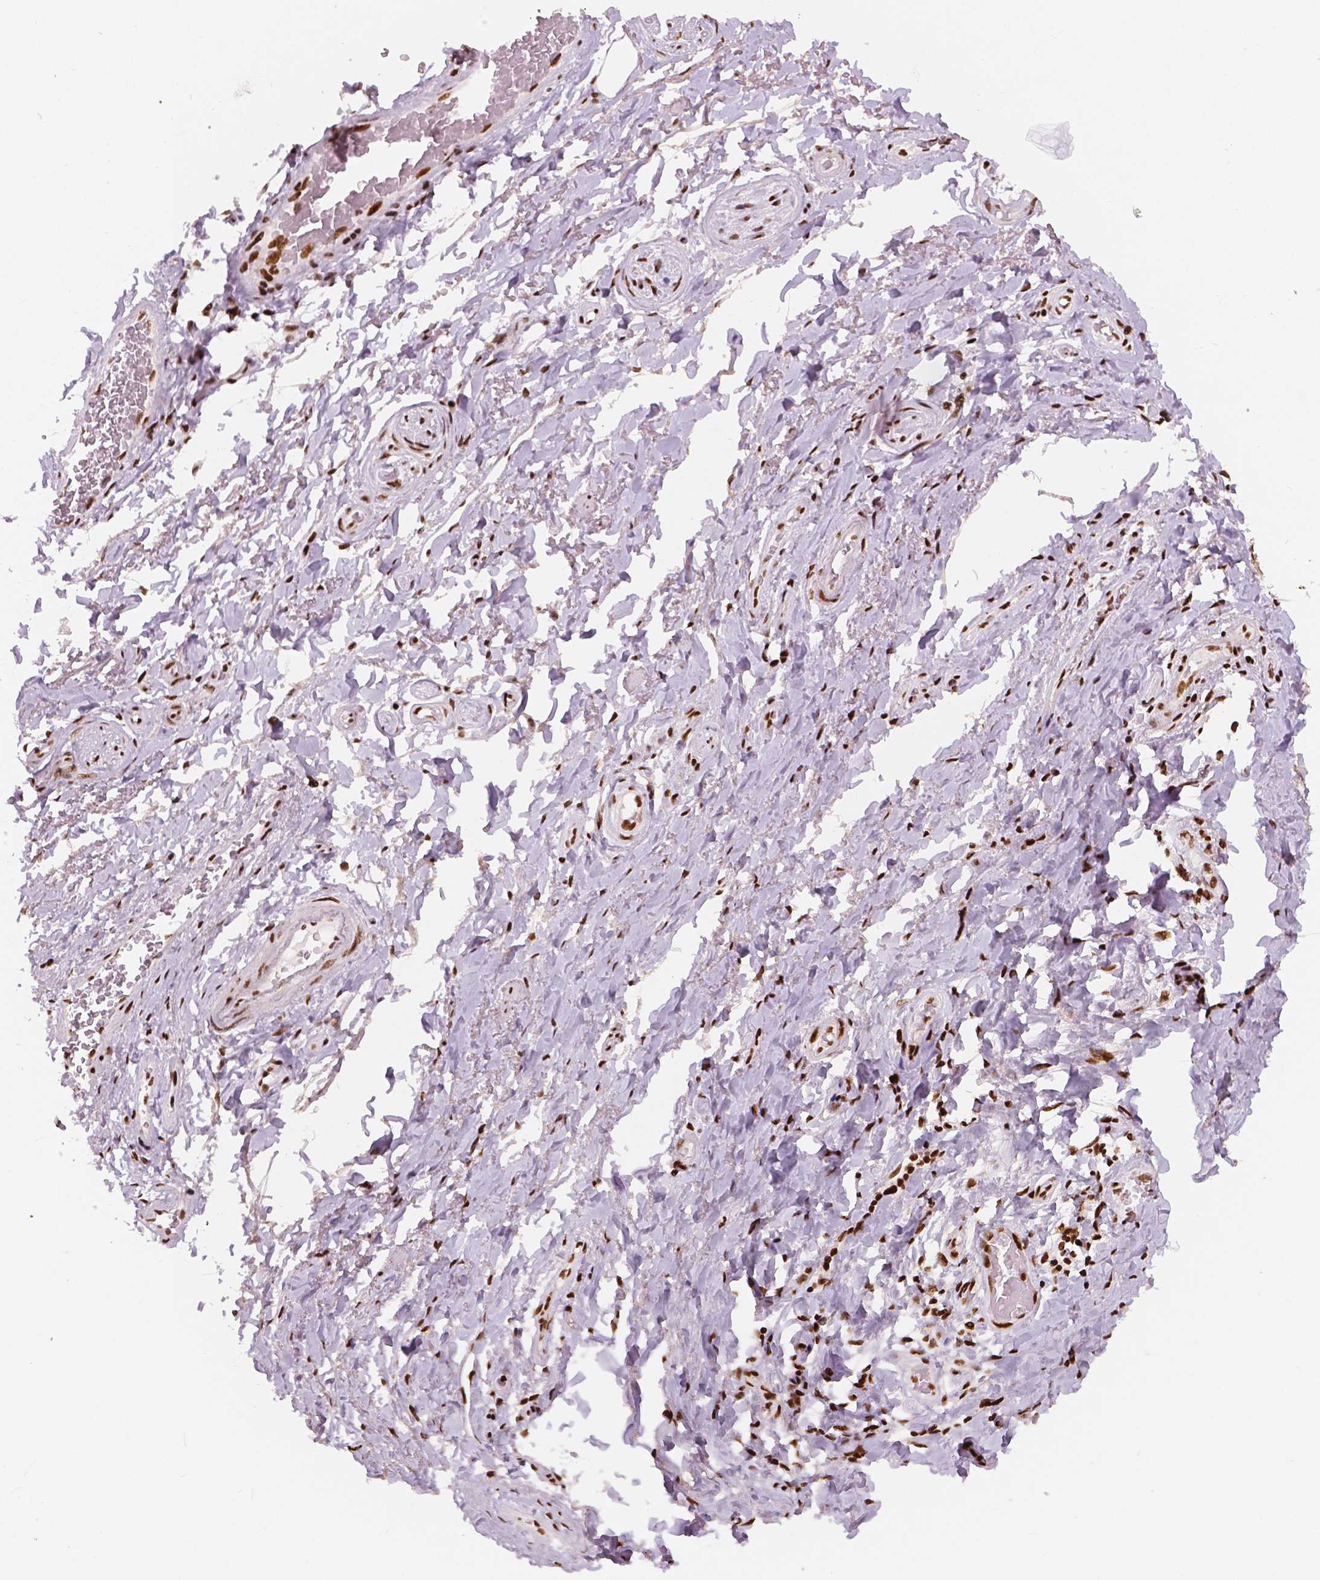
{"staining": {"intensity": "negative", "quantity": "none", "location": "none"}, "tissue": "adipose tissue", "cell_type": "Adipocytes", "image_type": "normal", "snomed": [{"axis": "morphology", "description": "Normal tissue, NOS"}, {"axis": "topography", "description": "Anal"}, {"axis": "topography", "description": "Peripheral nerve tissue"}], "caption": "Adipocytes show no significant protein expression in benign adipose tissue. (Brightfield microscopy of DAB immunohistochemistry at high magnification).", "gene": "BRD4", "patient": {"sex": "male", "age": 53}}